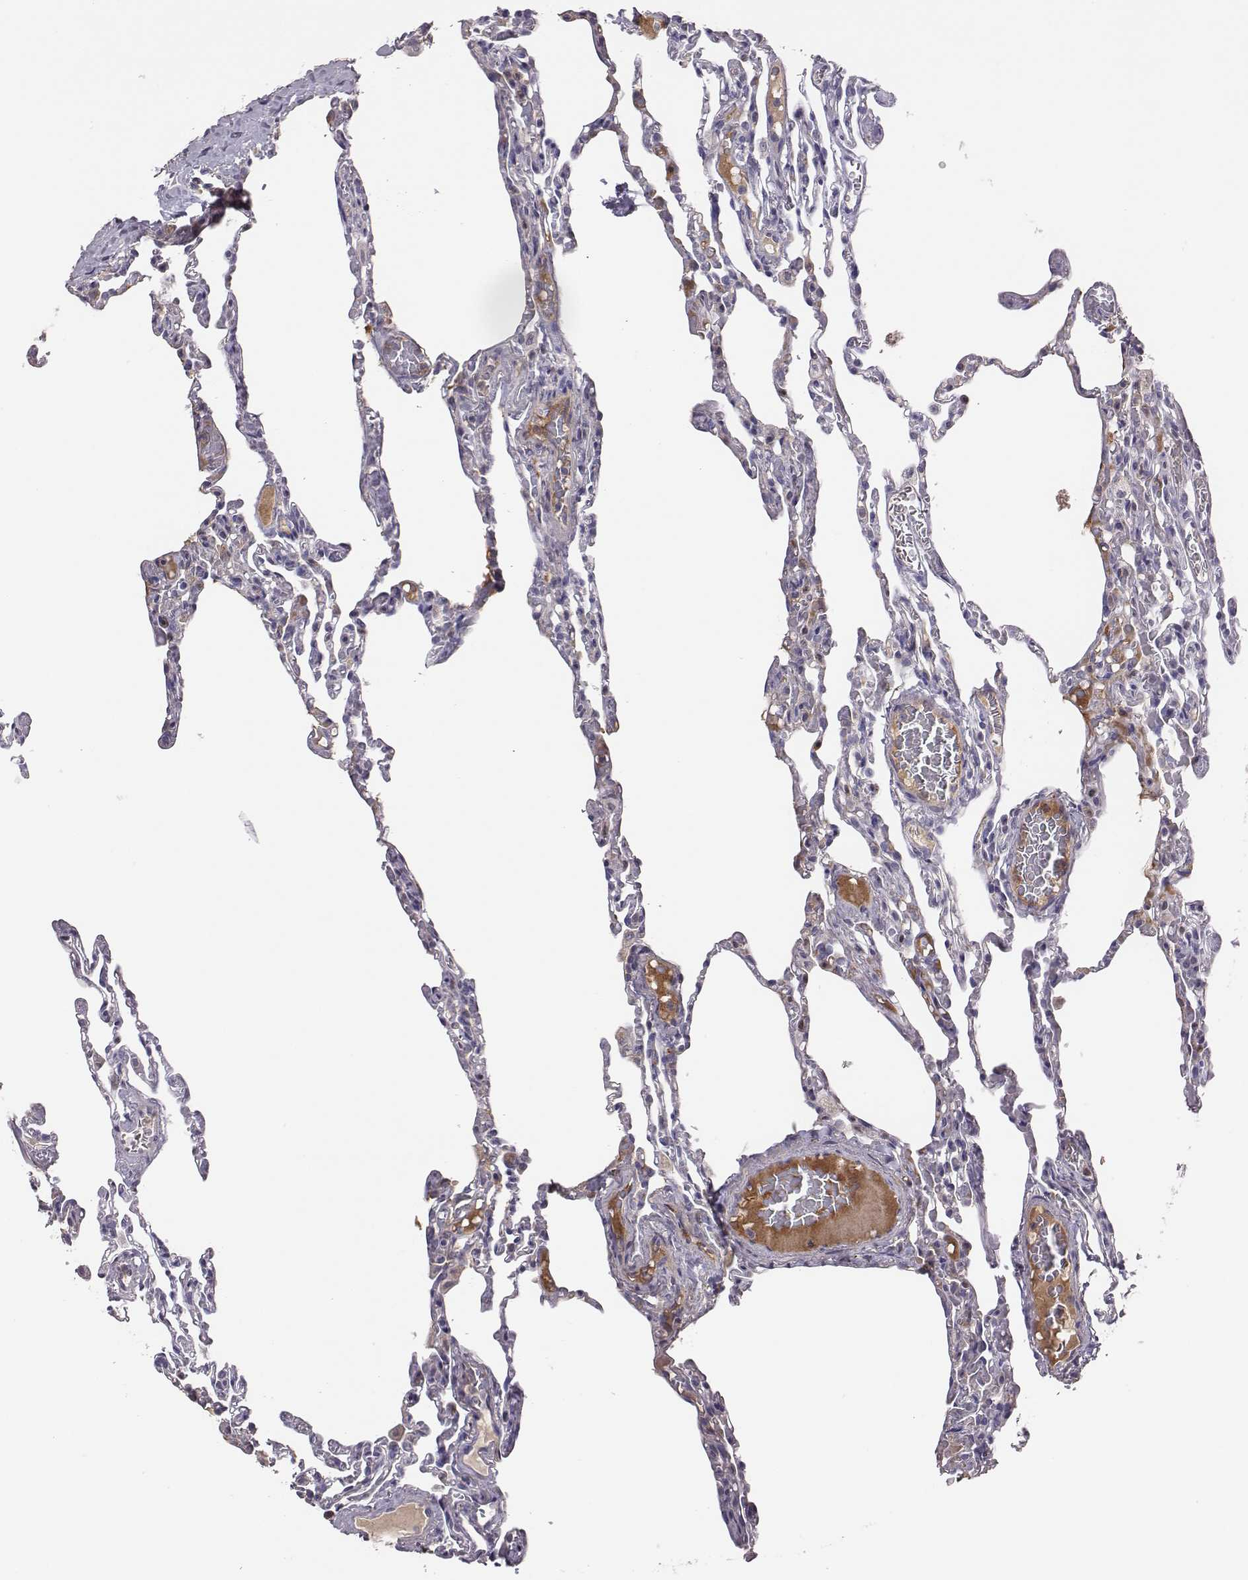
{"staining": {"intensity": "negative", "quantity": "none", "location": "none"}, "tissue": "lung", "cell_type": "Alveolar cells", "image_type": "normal", "snomed": [{"axis": "morphology", "description": "Normal tissue, NOS"}, {"axis": "topography", "description": "Lung"}], "caption": "A high-resolution photomicrograph shows IHC staining of benign lung, which displays no significant positivity in alveolar cells. (Stains: DAB (3,3'-diaminobenzidine) IHC with hematoxylin counter stain, Microscopy: brightfield microscopy at high magnification).", "gene": "KMO", "patient": {"sex": "female", "age": 43}}